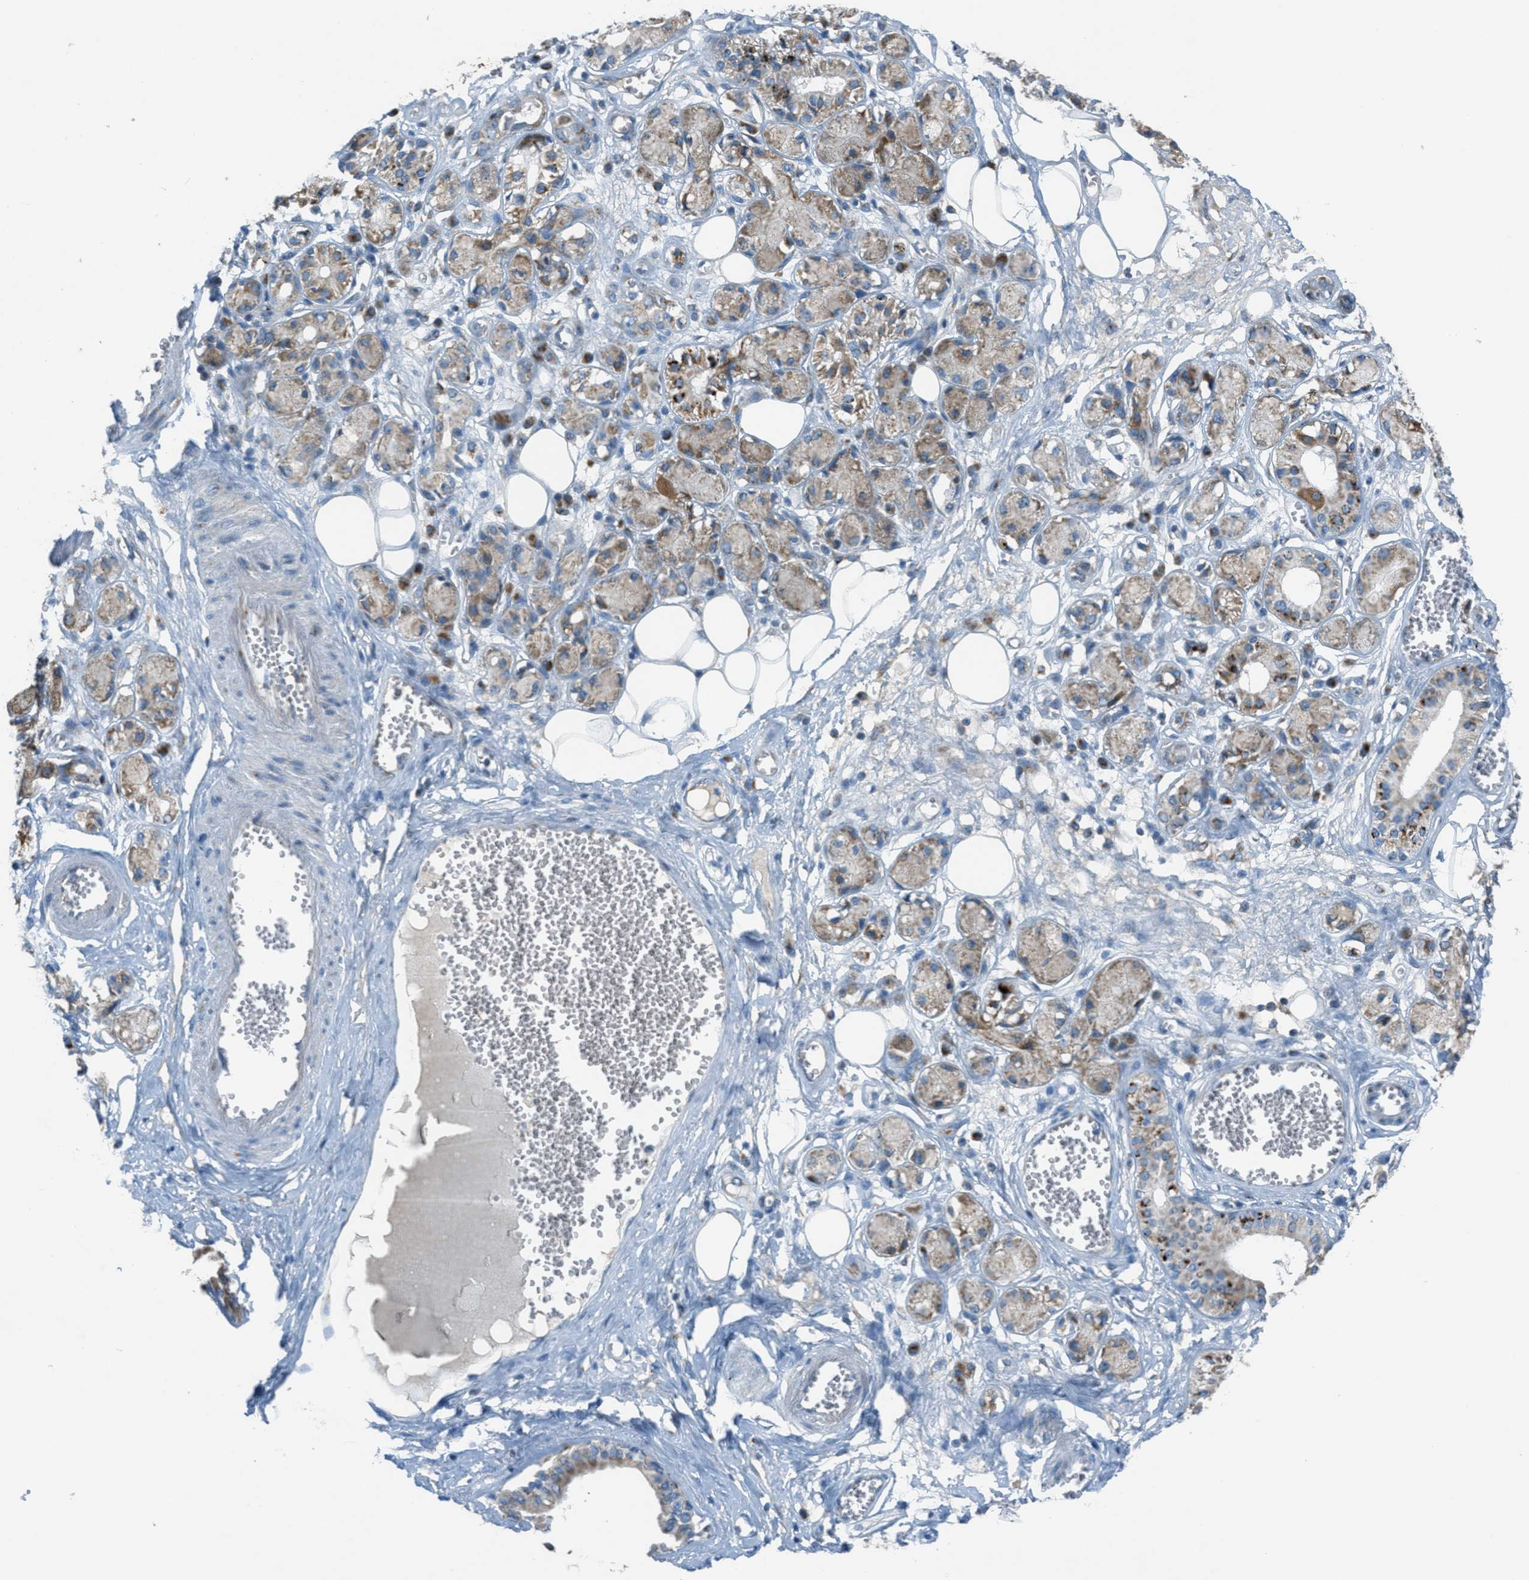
{"staining": {"intensity": "negative", "quantity": "none", "location": "none"}, "tissue": "adipose tissue", "cell_type": "Adipocytes", "image_type": "normal", "snomed": [{"axis": "morphology", "description": "Normal tissue, NOS"}, {"axis": "morphology", "description": "Inflammation, NOS"}, {"axis": "topography", "description": "Salivary gland"}, {"axis": "topography", "description": "Peripheral nerve tissue"}], "caption": "An immunohistochemistry micrograph of unremarkable adipose tissue is shown. There is no staining in adipocytes of adipose tissue. (Brightfield microscopy of DAB (3,3'-diaminobenzidine) IHC at high magnification).", "gene": "BCKDK", "patient": {"sex": "female", "age": 75}}